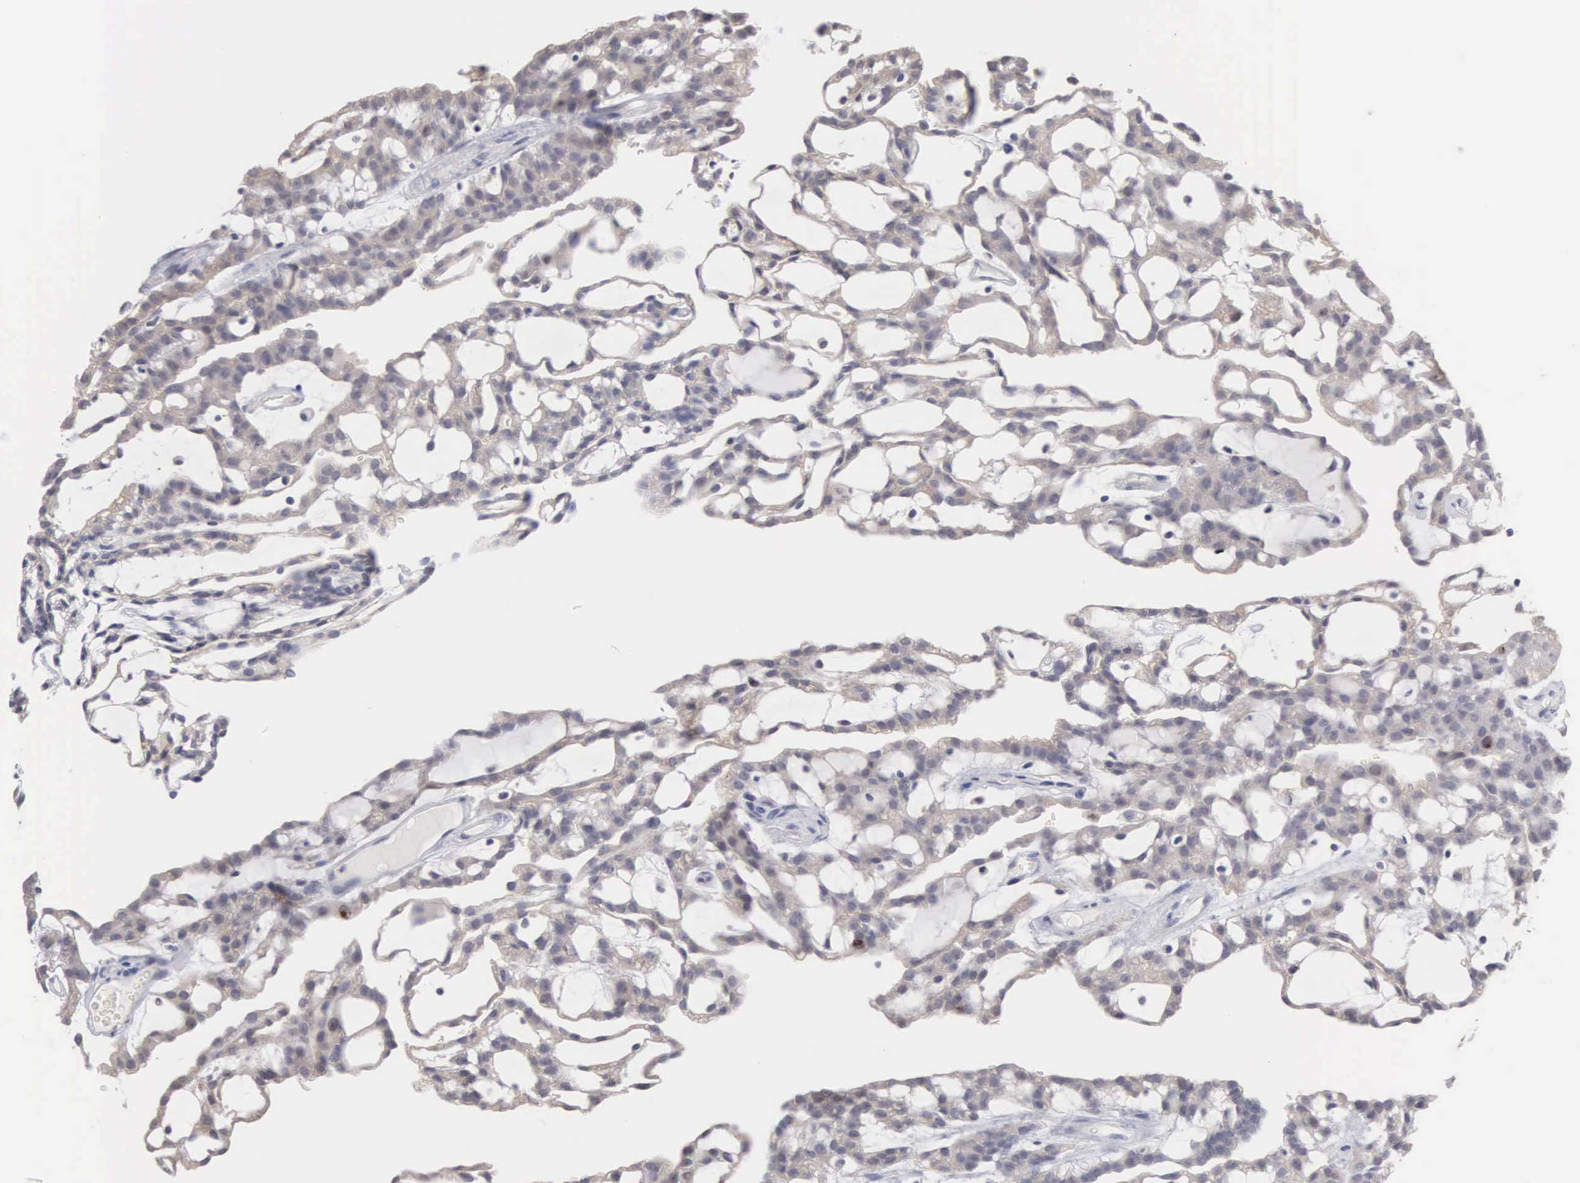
{"staining": {"intensity": "weak", "quantity": "25%-75%", "location": "cytoplasmic/membranous"}, "tissue": "renal cancer", "cell_type": "Tumor cells", "image_type": "cancer", "snomed": [{"axis": "morphology", "description": "Adenocarcinoma, NOS"}, {"axis": "topography", "description": "Kidney"}], "caption": "High-magnification brightfield microscopy of renal cancer (adenocarcinoma) stained with DAB (3,3'-diaminobenzidine) (brown) and counterstained with hematoxylin (blue). tumor cells exhibit weak cytoplasmic/membranous expression is appreciated in approximately25%-75% of cells.", "gene": "KDM6A", "patient": {"sex": "male", "age": 63}}